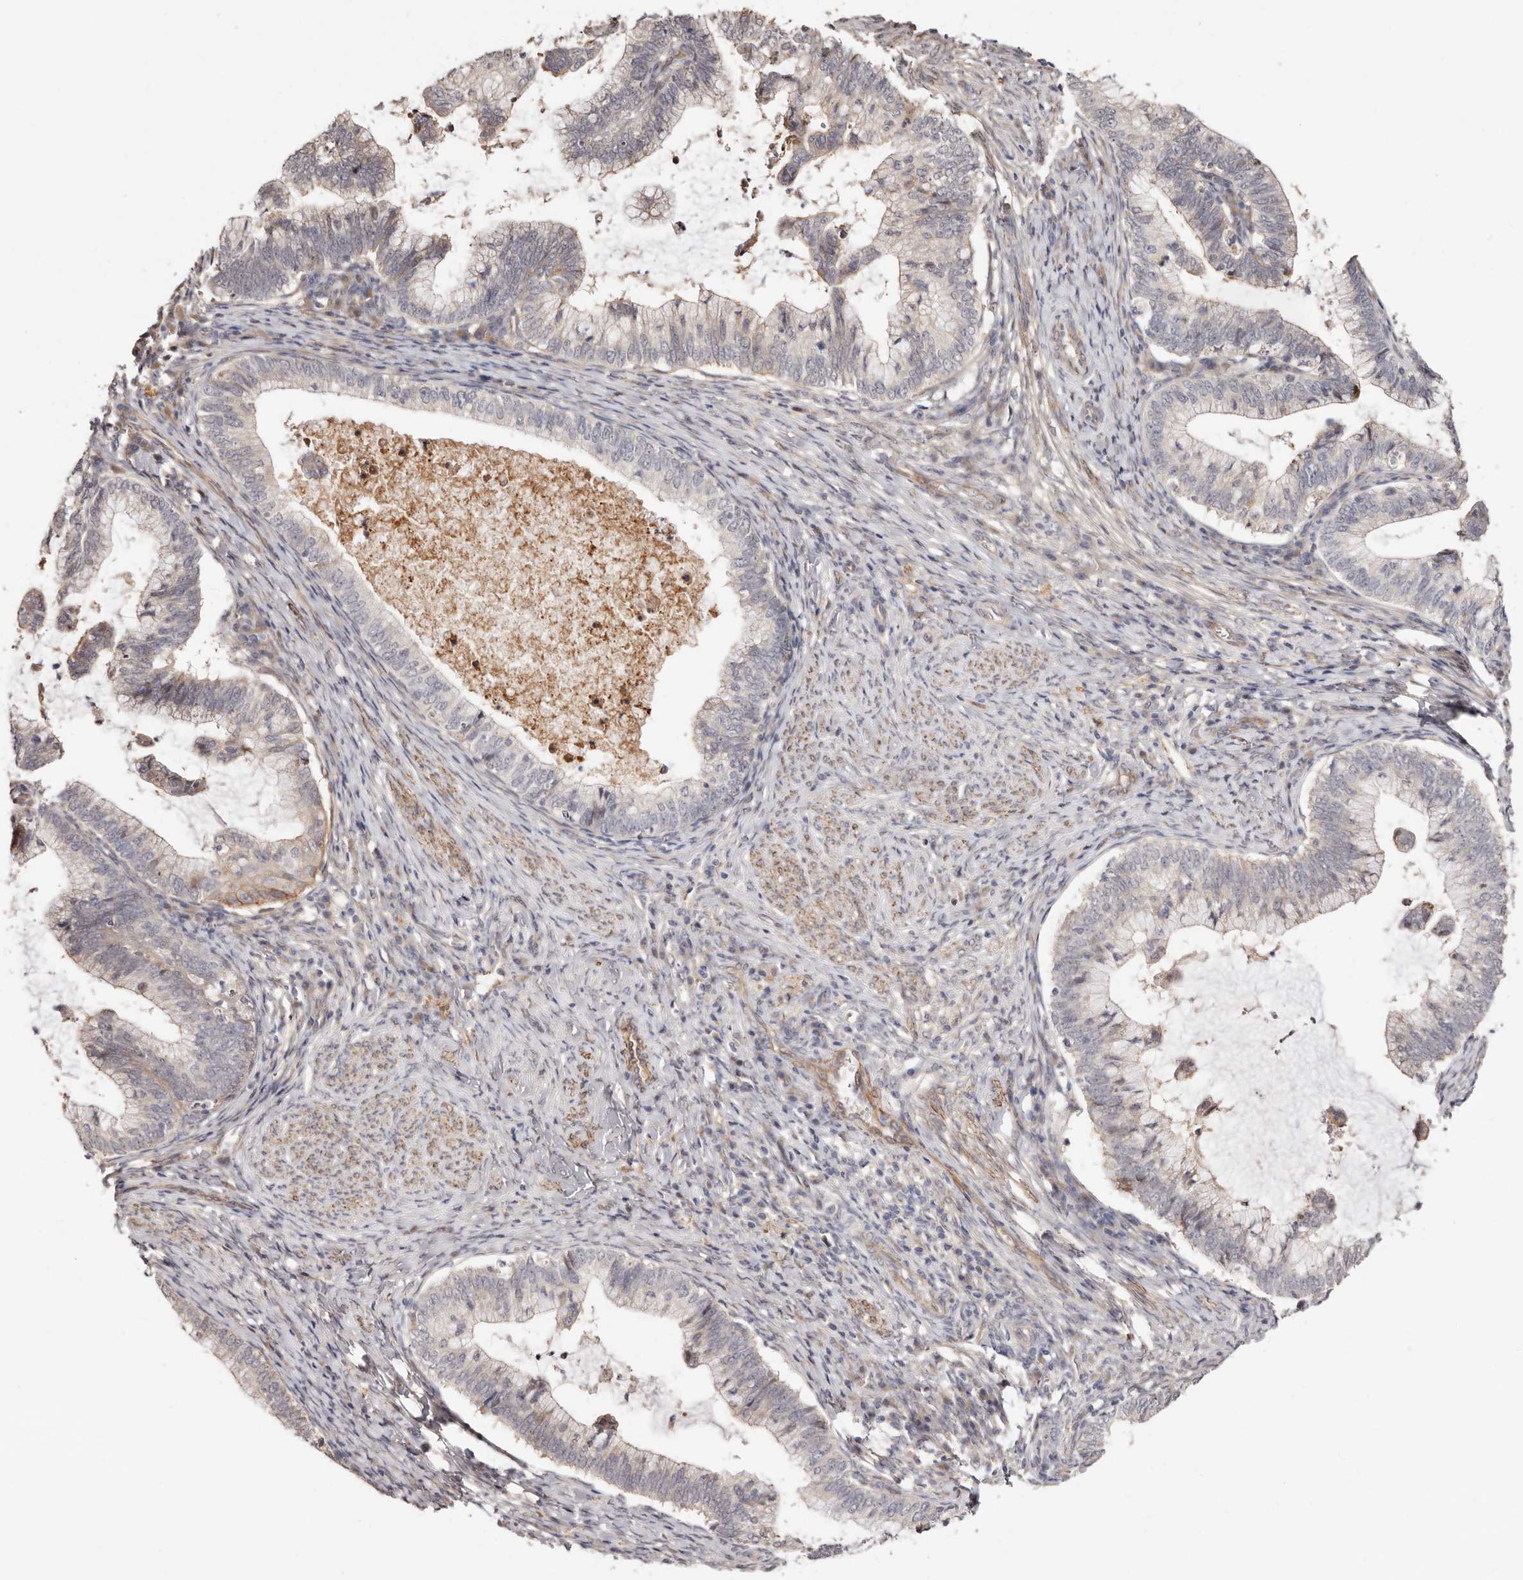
{"staining": {"intensity": "negative", "quantity": "none", "location": "none"}, "tissue": "cervical cancer", "cell_type": "Tumor cells", "image_type": "cancer", "snomed": [{"axis": "morphology", "description": "Adenocarcinoma, NOS"}, {"axis": "topography", "description": "Cervix"}], "caption": "An image of human adenocarcinoma (cervical) is negative for staining in tumor cells.", "gene": "TRIP13", "patient": {"sex": "female", "age": 36}}